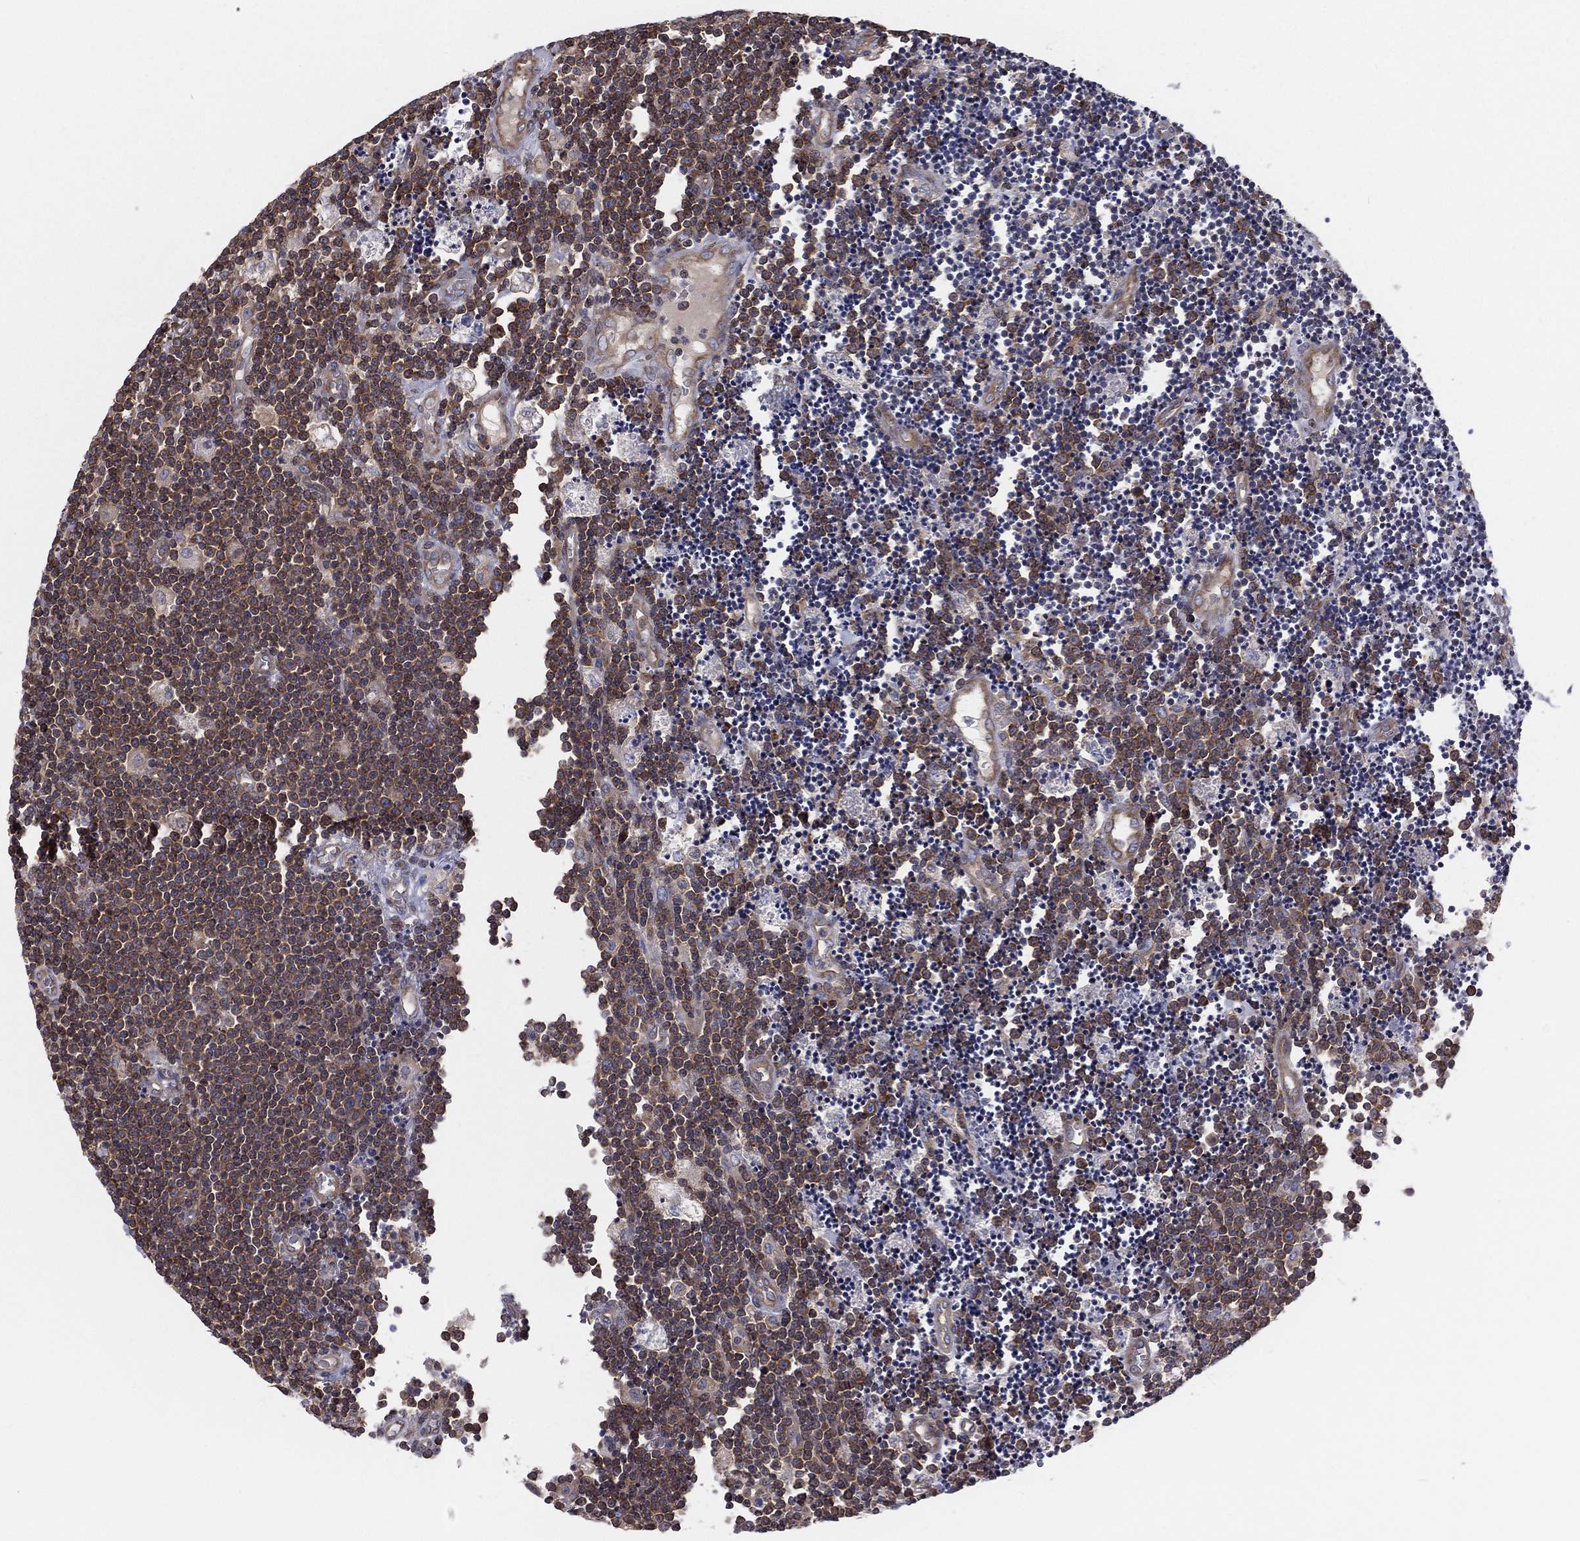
{"staining": {"intensity": "moderate", "quantity": "25%-75%", "location": "cytoplasmic/membranous"}, "tissue": "lymphoma", "cell_type": "Tumor cells", "image_type": "cancer", "snomed": [{"axis": "morphology", "description": "Malignant lymphoma, non-Hodgkin's type, Low grade"}, {"axis": "topography", "description": "Brain"}], "caption": "This image displays IHC staining of human lymphoma, with medium moderate cytoplasmic/membranous expression in about 25%-75% of tumor cells.", "gene": "EIF2B5", "patient": {"sex": "female", "age": 66}}